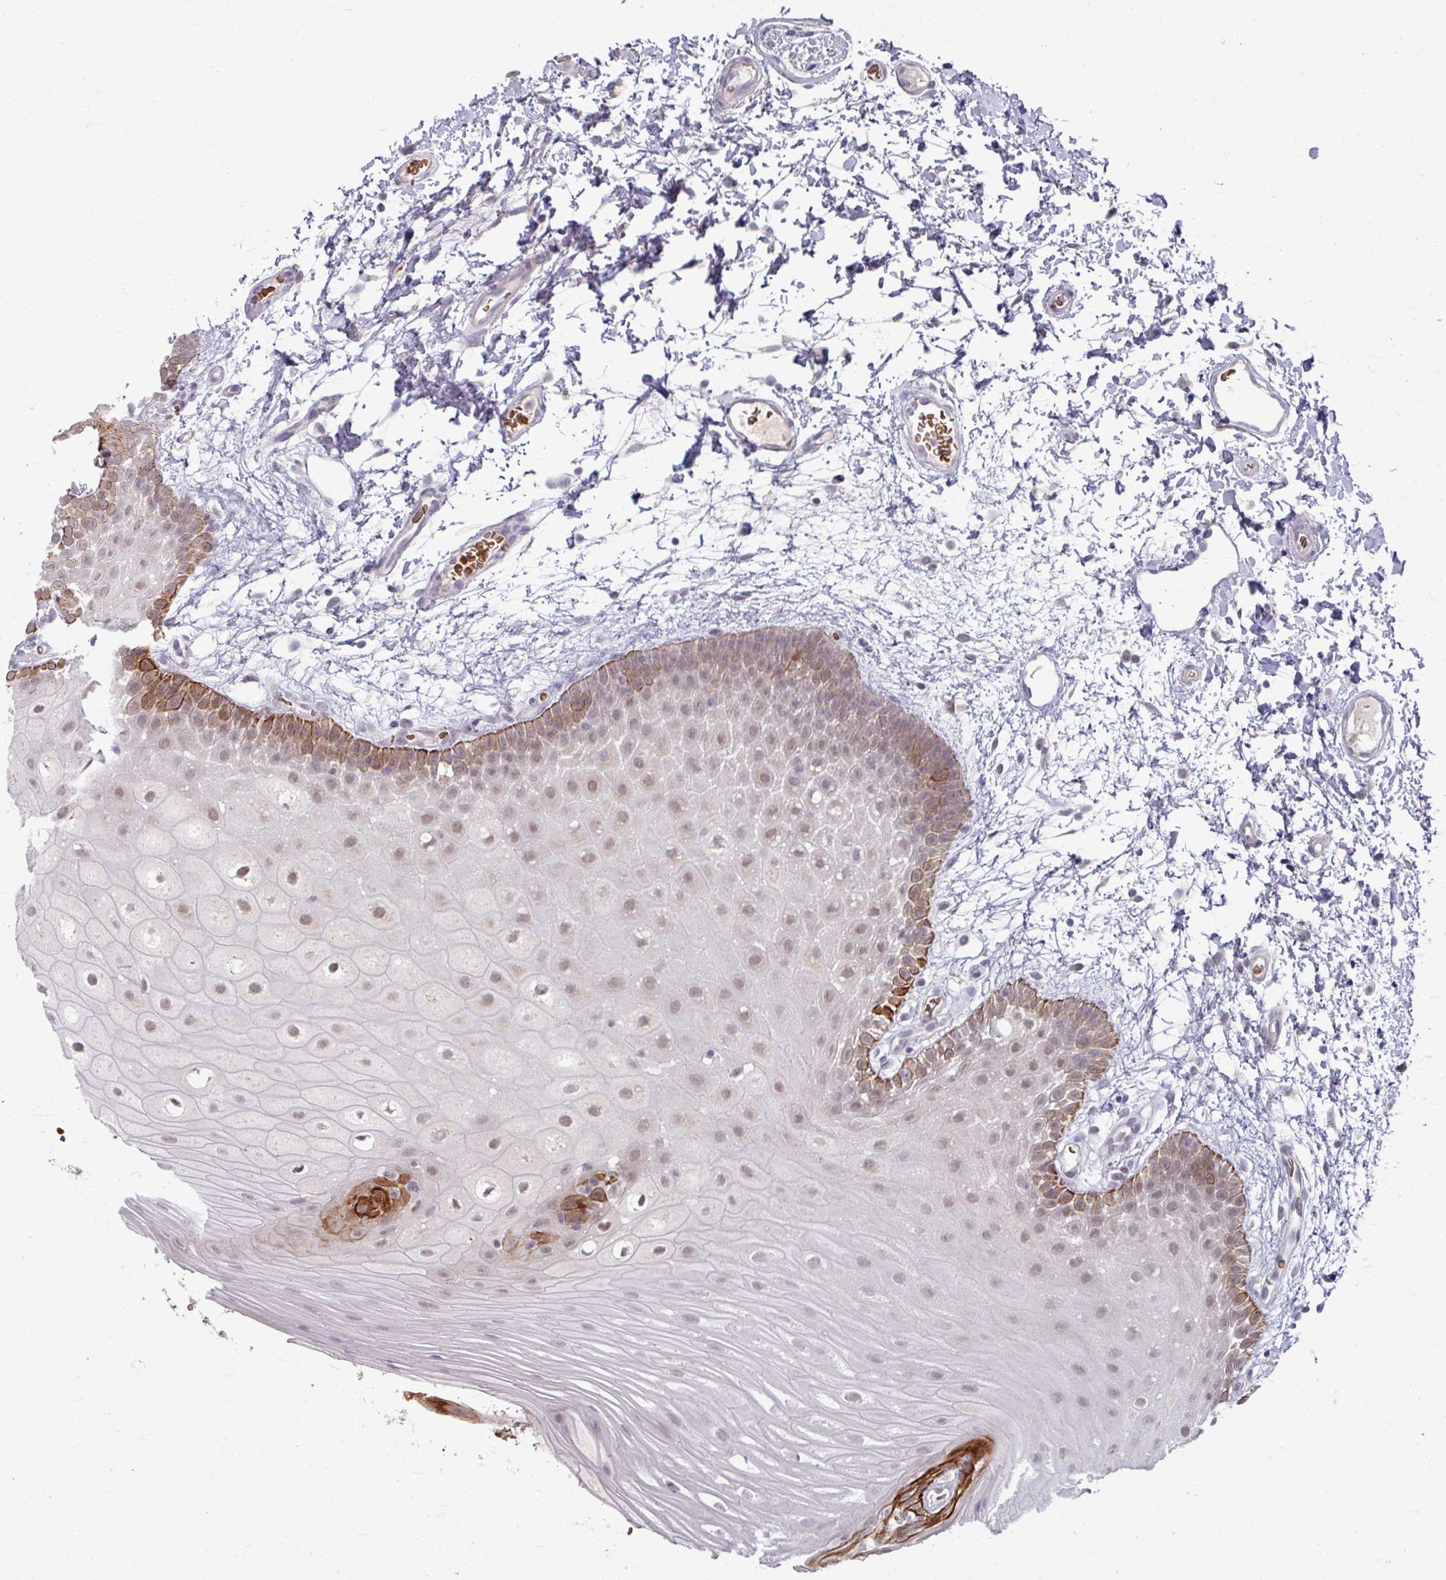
{"staining": {"intensity": "strong", "quantity": "25%-75%", "location": "cytoplasmic/membranous"}, "tissue": "oral mucosa", "cell_type": "Squamous epithelial cells", "image_type": "normal", "snomed": [{"axis": "morphology", "description": "Normal tissue, NOS"}, {"axis": "morphology", "description": "Squamous cell carcinoma, NOS"}, {"axis": "topography", "description": "Oral tissue"}, {"axis": "topography", "description": "Tounge, NOS"}, {"axis": "topography", "description": "Head-Neck"}], "caption": "Squamous epithelial cells exhibit high levels of strong cytoplasmic/membranous positivity in about 25%-75% of cells in benign oral mucosa. (brown staining indicates protein expression, while blue staining denotes nuclei).", "gene": "KMT5C", "patient": {"sex": "male", "age": 76}}